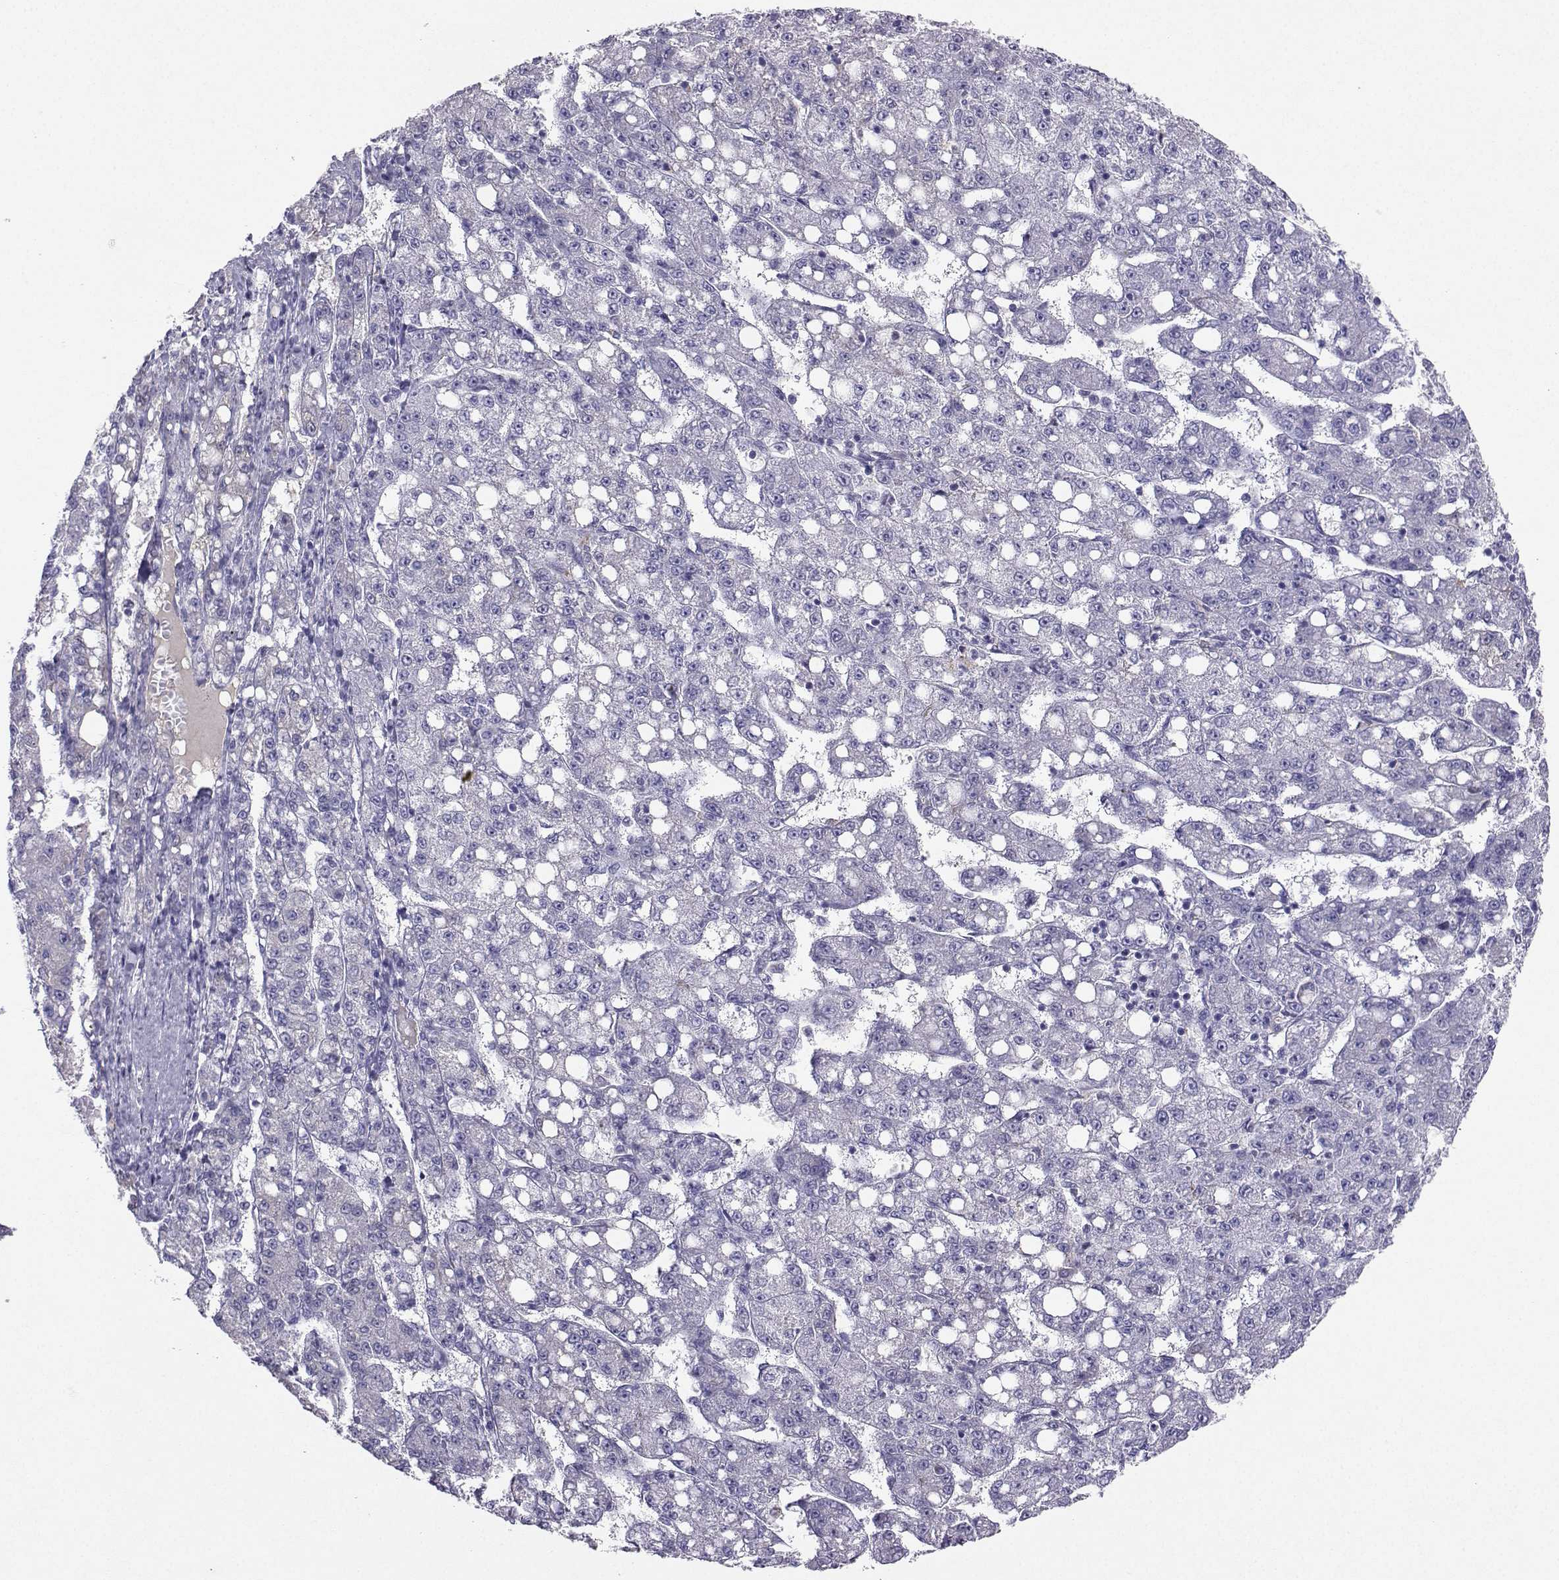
{"staining": {"intensity": "negative", "quantity": "none", "location": "none"}, "tissue": "liver cancer", "cell_type": "Tumor cells", "image_type": "cancer", "snomed": [{"axis": "morphology", "description": "Carcinoma, Hepatocellular, NOS"}, {"axis": "topography", "description": "Liver"}], "caption": "This is an IHC photomicrograph of liver cancer. There is no expression in tumor cells.", "gene": "GRIK4", "patient": {"sex": "female", "age": 65}}